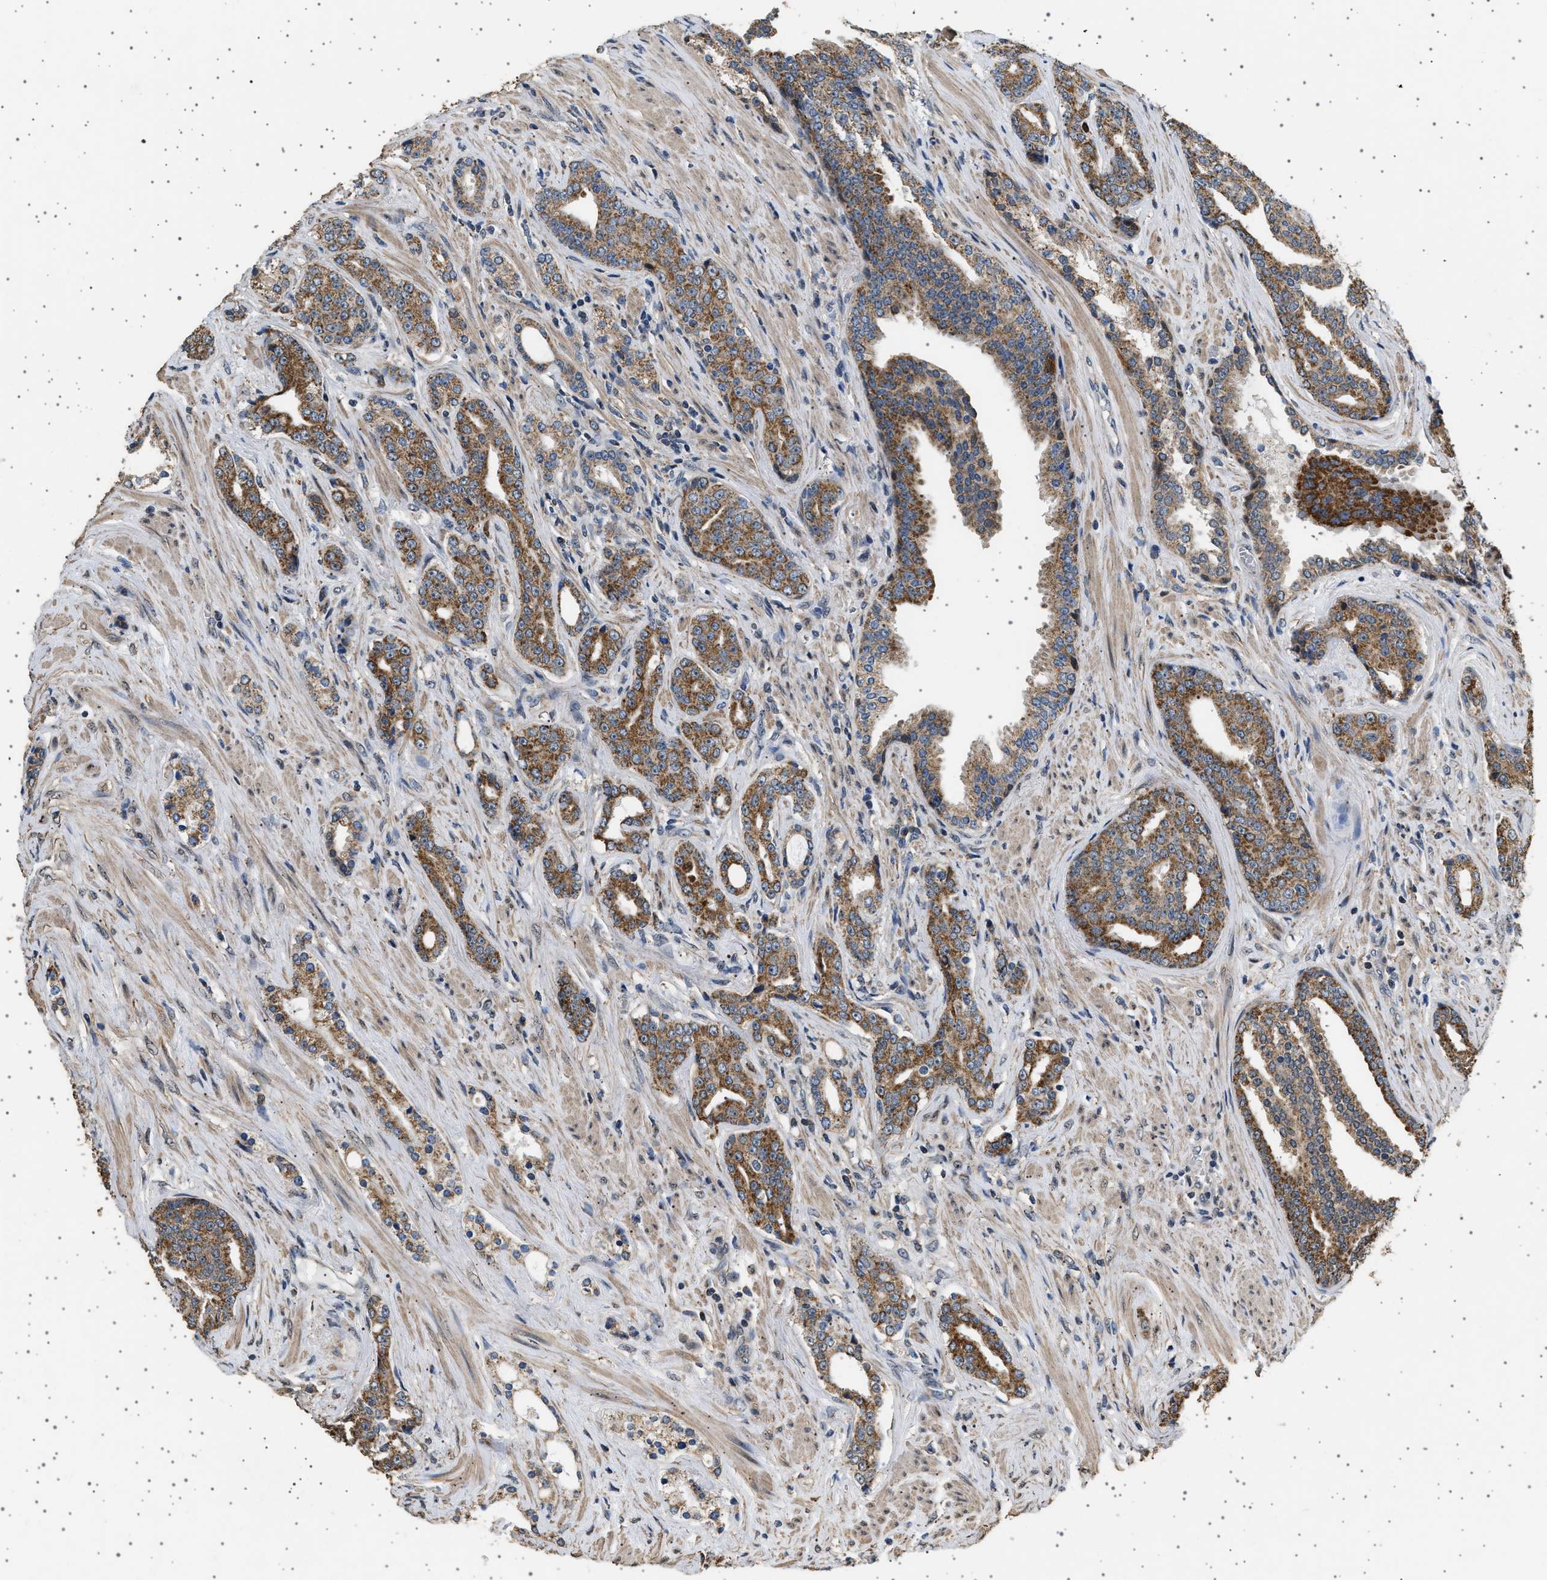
{"staining": {"intensity": "moderate", "quantity": ">75%", "location": "cytoplasmic/membranous"}, "tissue": "prostate cancer", "cell_type": "Tumor cells", "image_type": "cancer", "snomed": [{"axis": "morphology", "description": "Adenocarcinoma, High grade"}, {"axis": "topography", "description": "Prostate"}], "caption": "Protein staining by immunohistochemistry exhibits moderate cytoplasmic/membranous positivity in approximately >75% of tumor cells in prostate cancer (adenocarcinoma (high-grade)). The protein of interest is shown in brown color, while the nuclei are stained blue.", "gene": "KCNA4", "patient": {"sex": "male", "age": 71}}